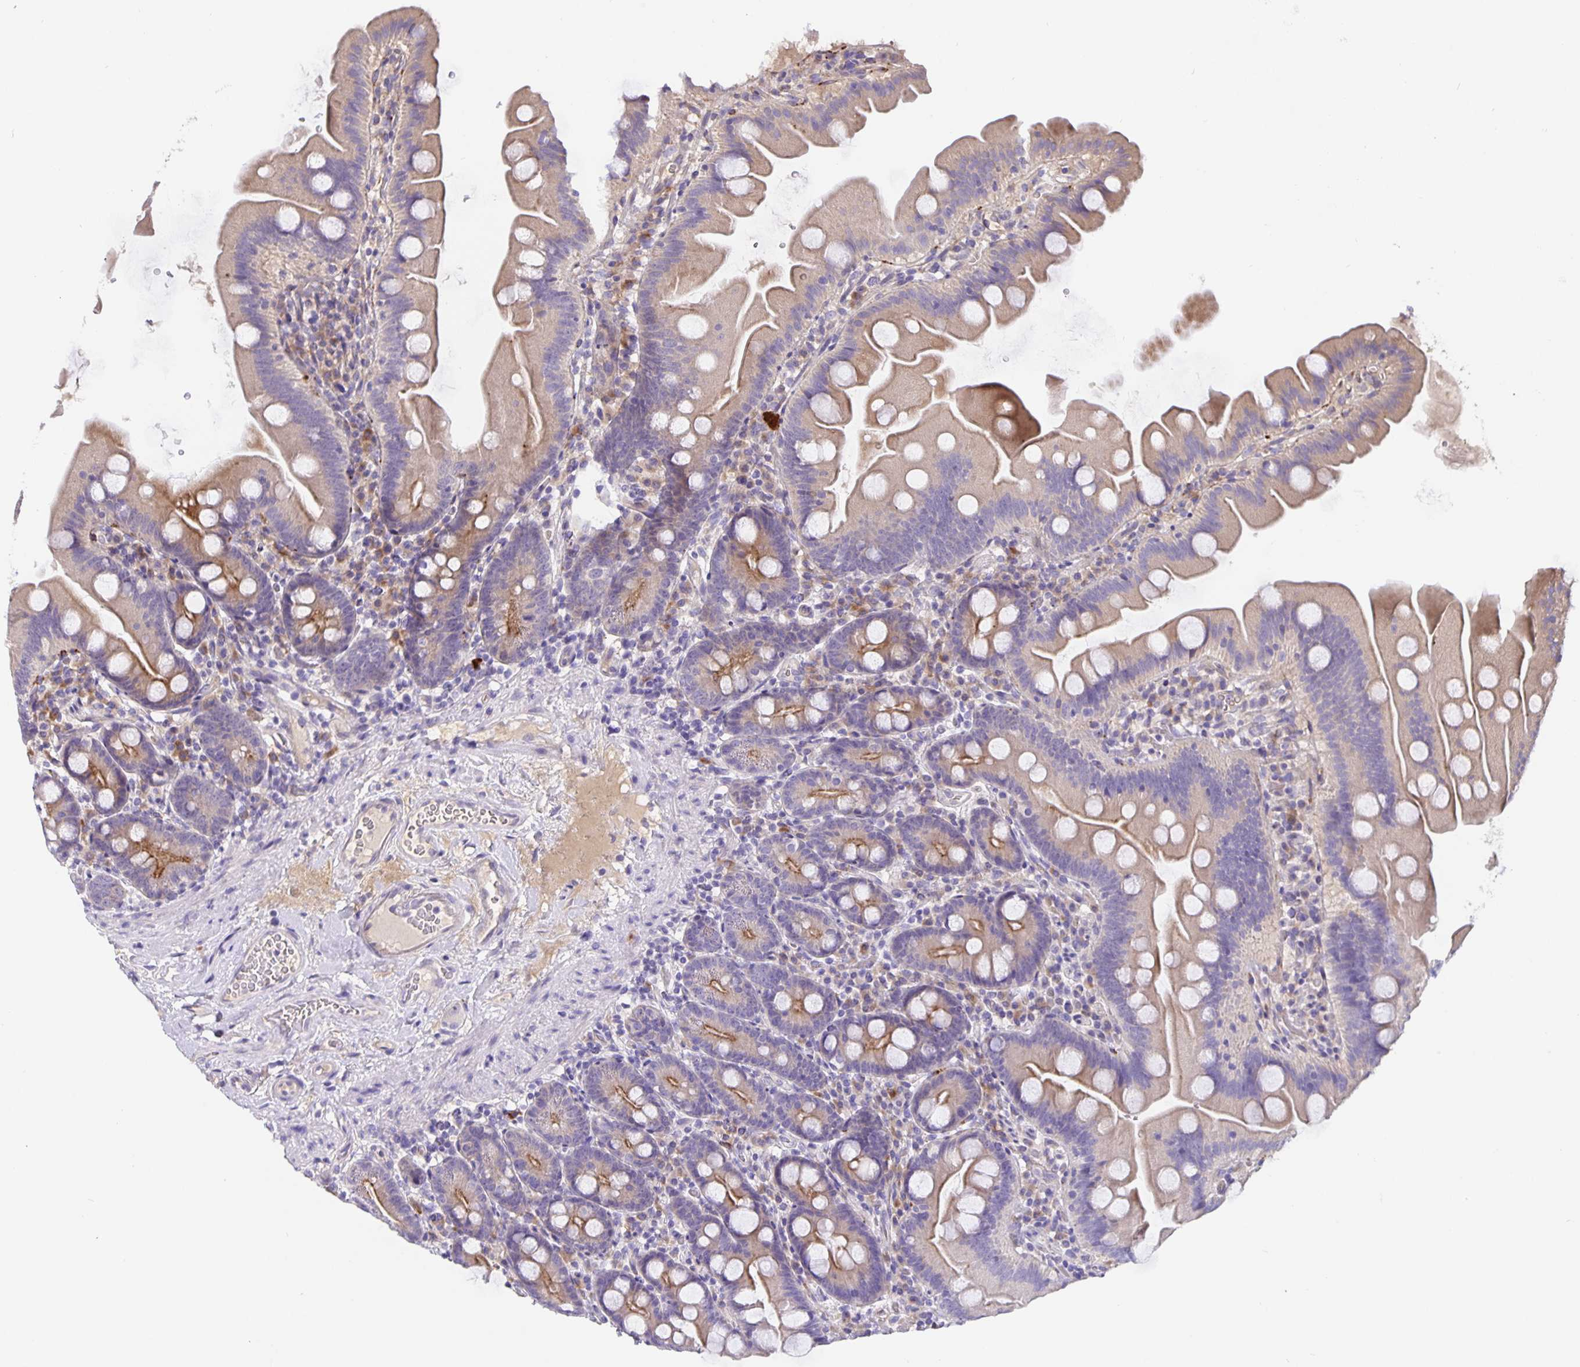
{"staining": {"intensity": "moderate", "quantity": "25%-75%", "location": "cytoplasmic/membranous"}, "tissue": "small intestine", "cell_type": "Glandular cells", "image_type": "normal", "snomed": [{"axis": "morphology", "description": "Normal tissue, NOS"}, {"axis": "topography", "description": "Small intestine"}], "caption": "IHC of unremarkable small intestine exhibits medium levels of moderate cytoplasmic/membranous staining in about 25%-75% of glandular cells. (IHC, brightfield microscopy, high magnification).", "gene": "EML6", "patient": {"sex": "female", "age": 68}}